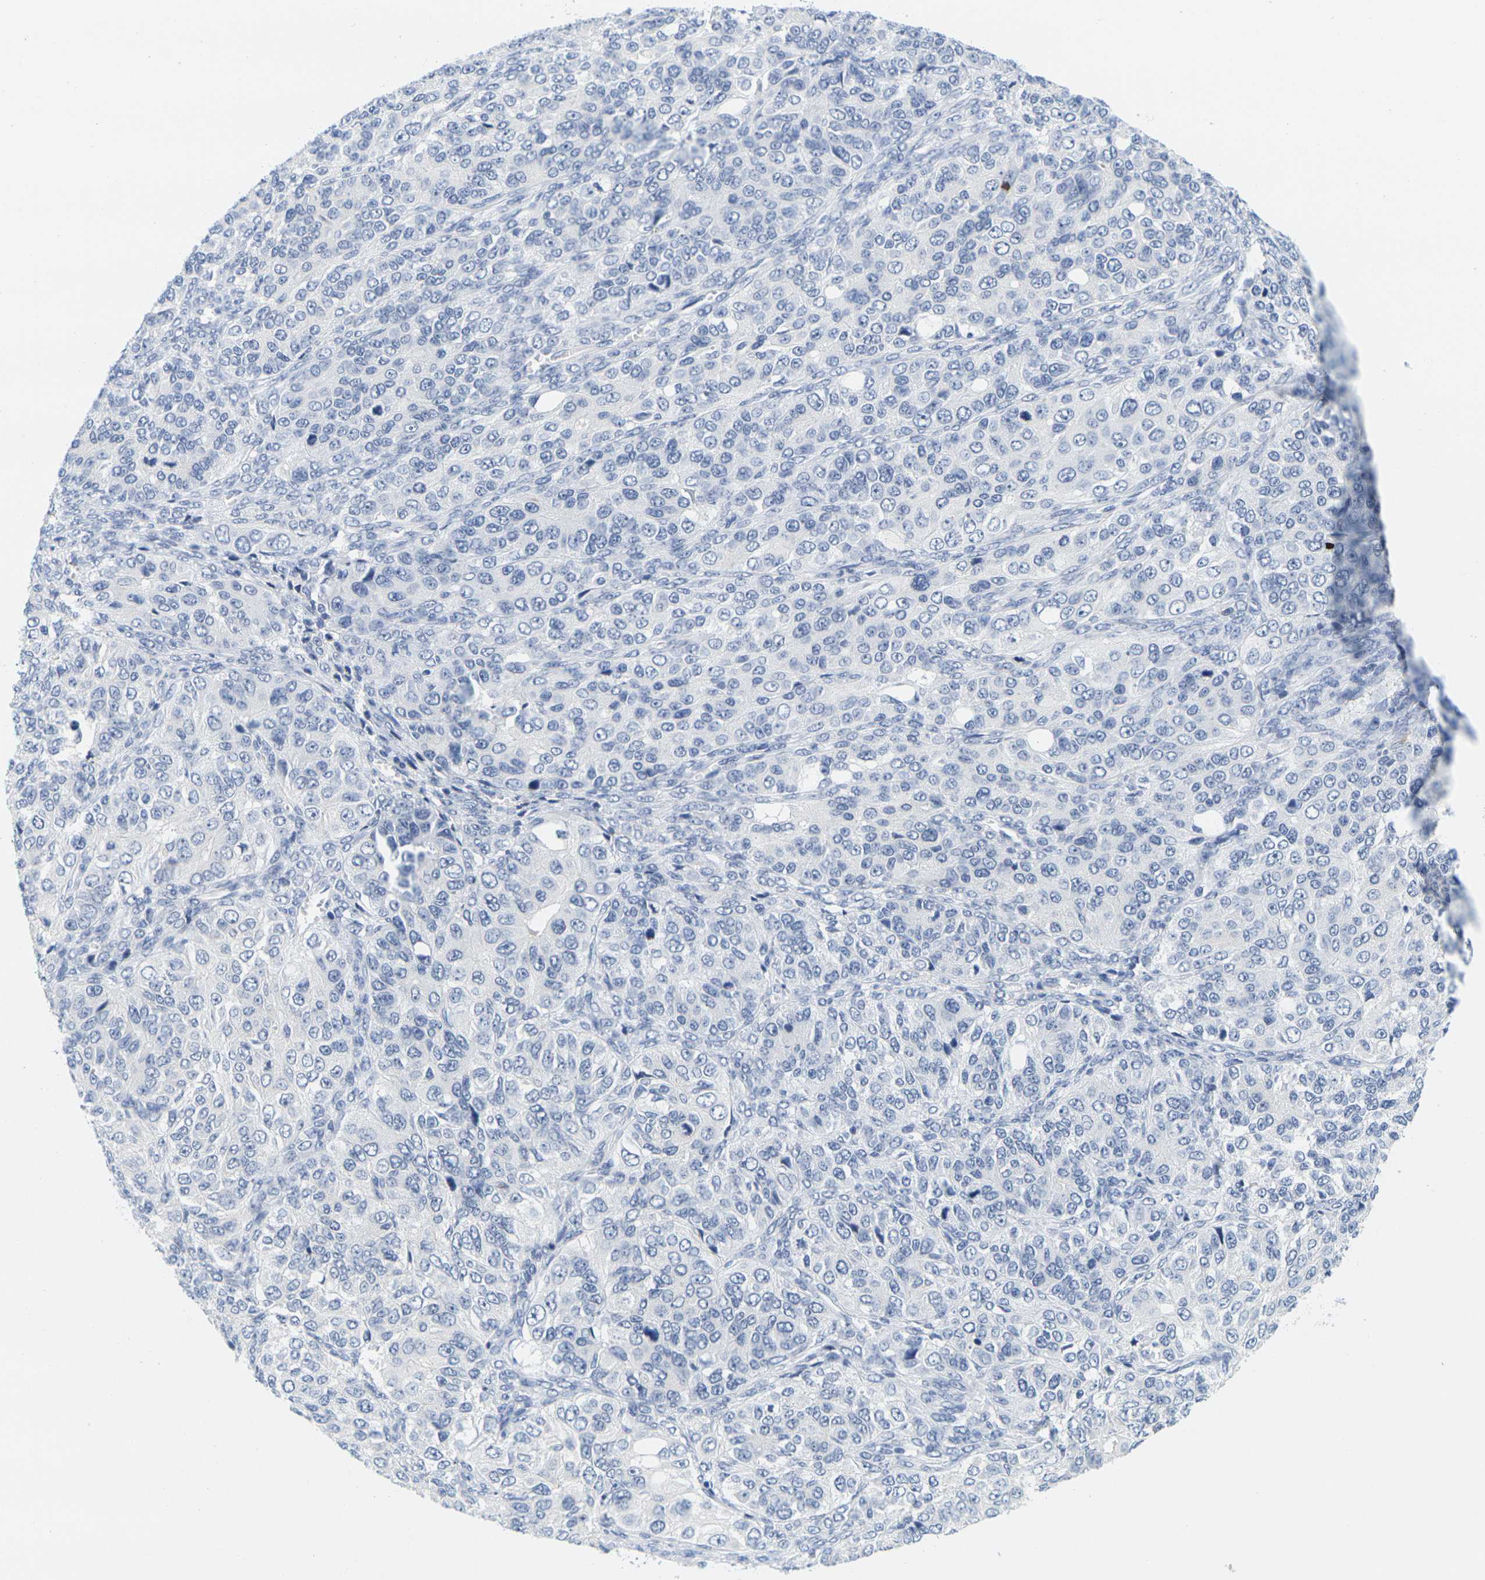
{"staining": {"intensity": "negative", "quantity": "none", "location": "none"}, "tissue": "ovarian cancer", "cell_type": "Tumor cells", "image_type": "cancer", "snomed": [{"axis": "morphology", "description": "Carcinoma, endometroid"}, {"axis": "topography", "description": "Ovary"}], "caption": "This histopathology image is of ovarian endometroid carcinoma stained with immunohistochemistry (IHC) to label a protein in brown with the nuclei are counter-stained blue. There is no positivity in tumor cells.", "gene": "HLA-DOB", "patient": {"sex": "female", "age": 51}}